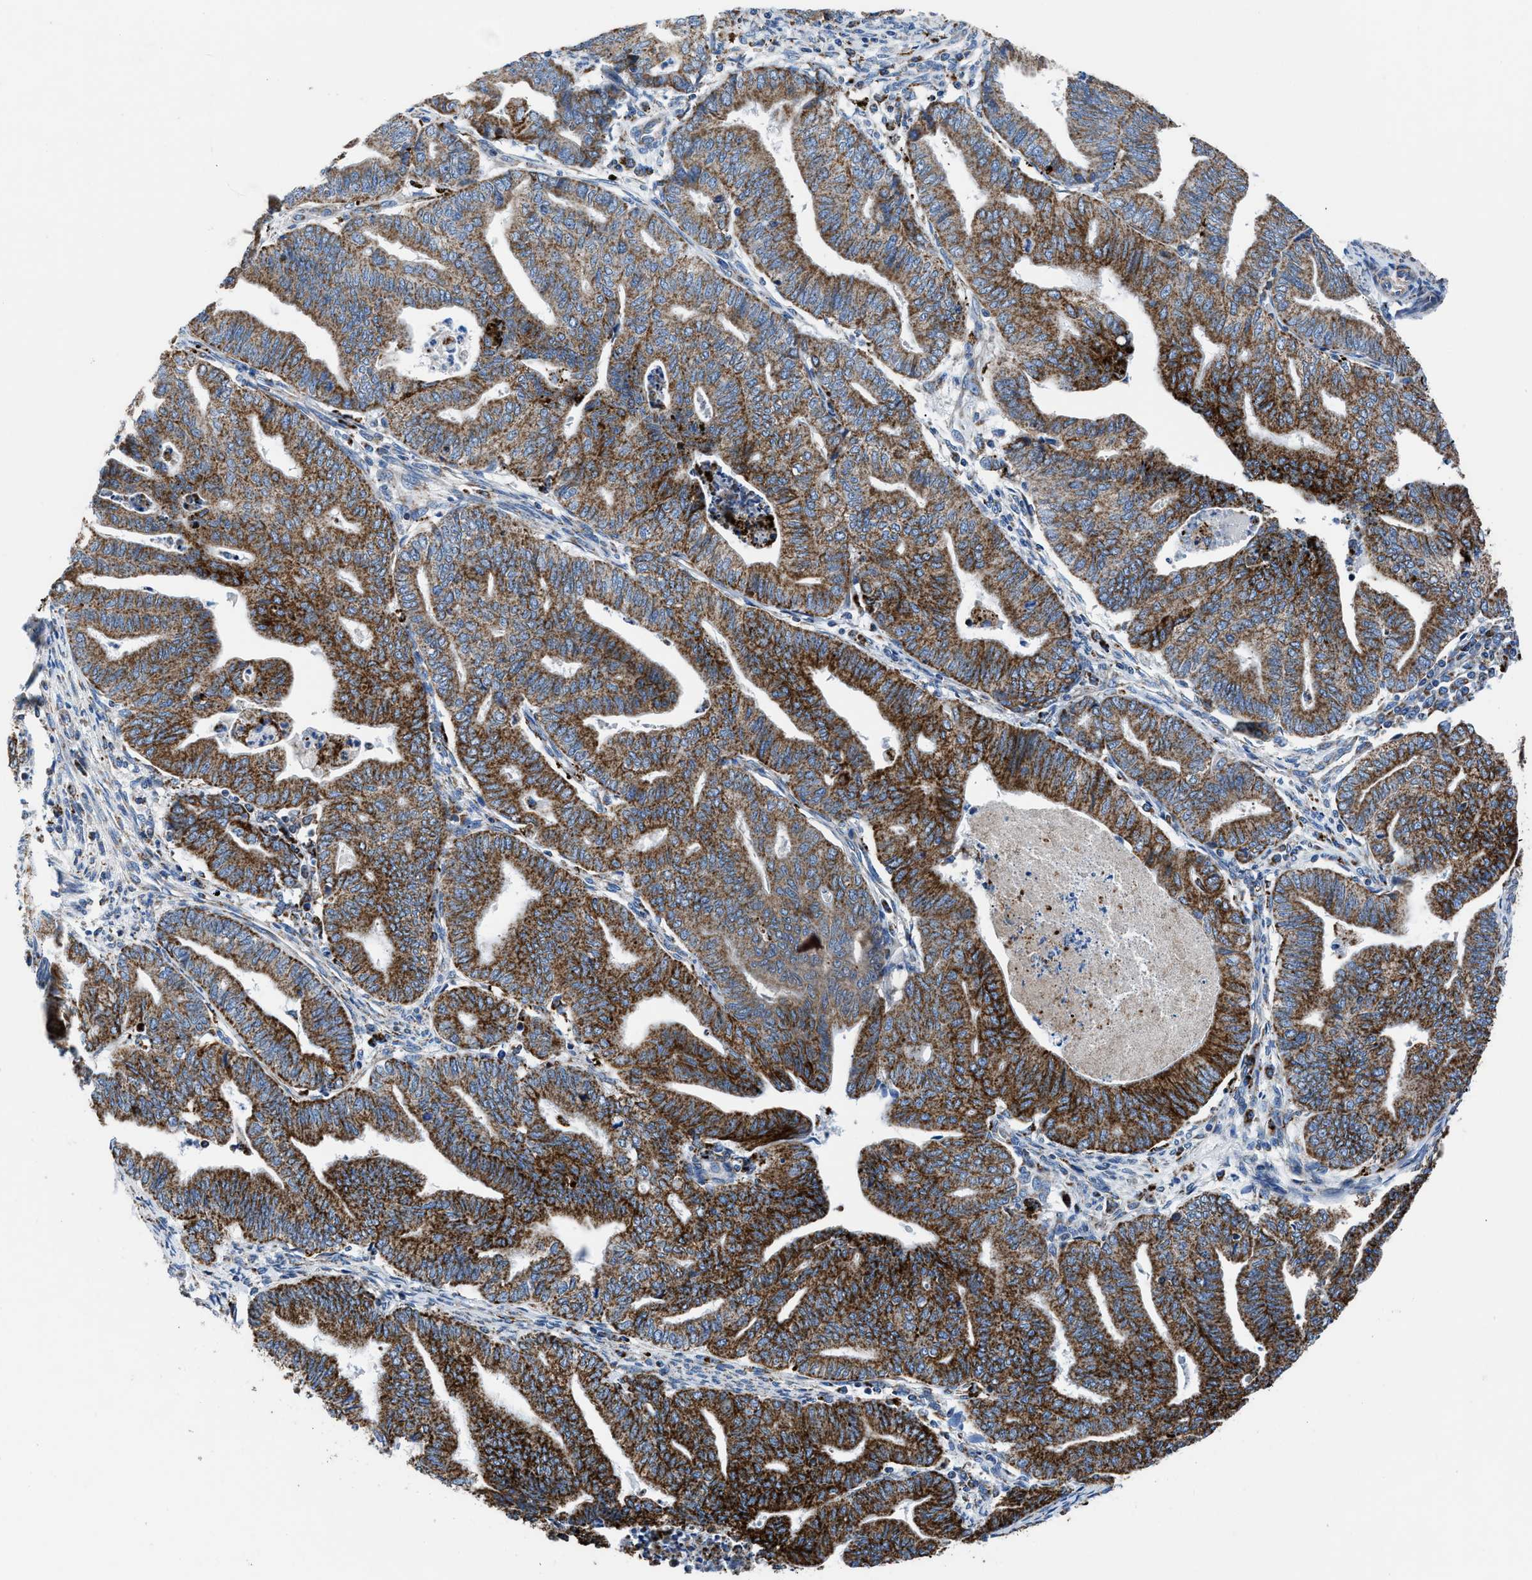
{"staining": {"intensity": "strong", "quantity": ">75%", "location": "cytoplasmic/membranous"}, "tissue": "endometrial cancer", "cell_type": "Tumor cells", "image_type": "cancer", "snomed": [{"axis": "morphology", "description": "Adenocarcinoma, NOS"}, {"axis": "topography", "description": "Endometrium"}], "caption": "A histopathology image of endometrial cancer (adenocarcinoma) stained for a protein exhibits strong cytoplasmic/membranous brown staining in tumor cells. (DAB = brown stain, brightfield microscopy at high magnification).", "gene": "ZDHHC3", "patient": {"sex": "female", "age": 79}}